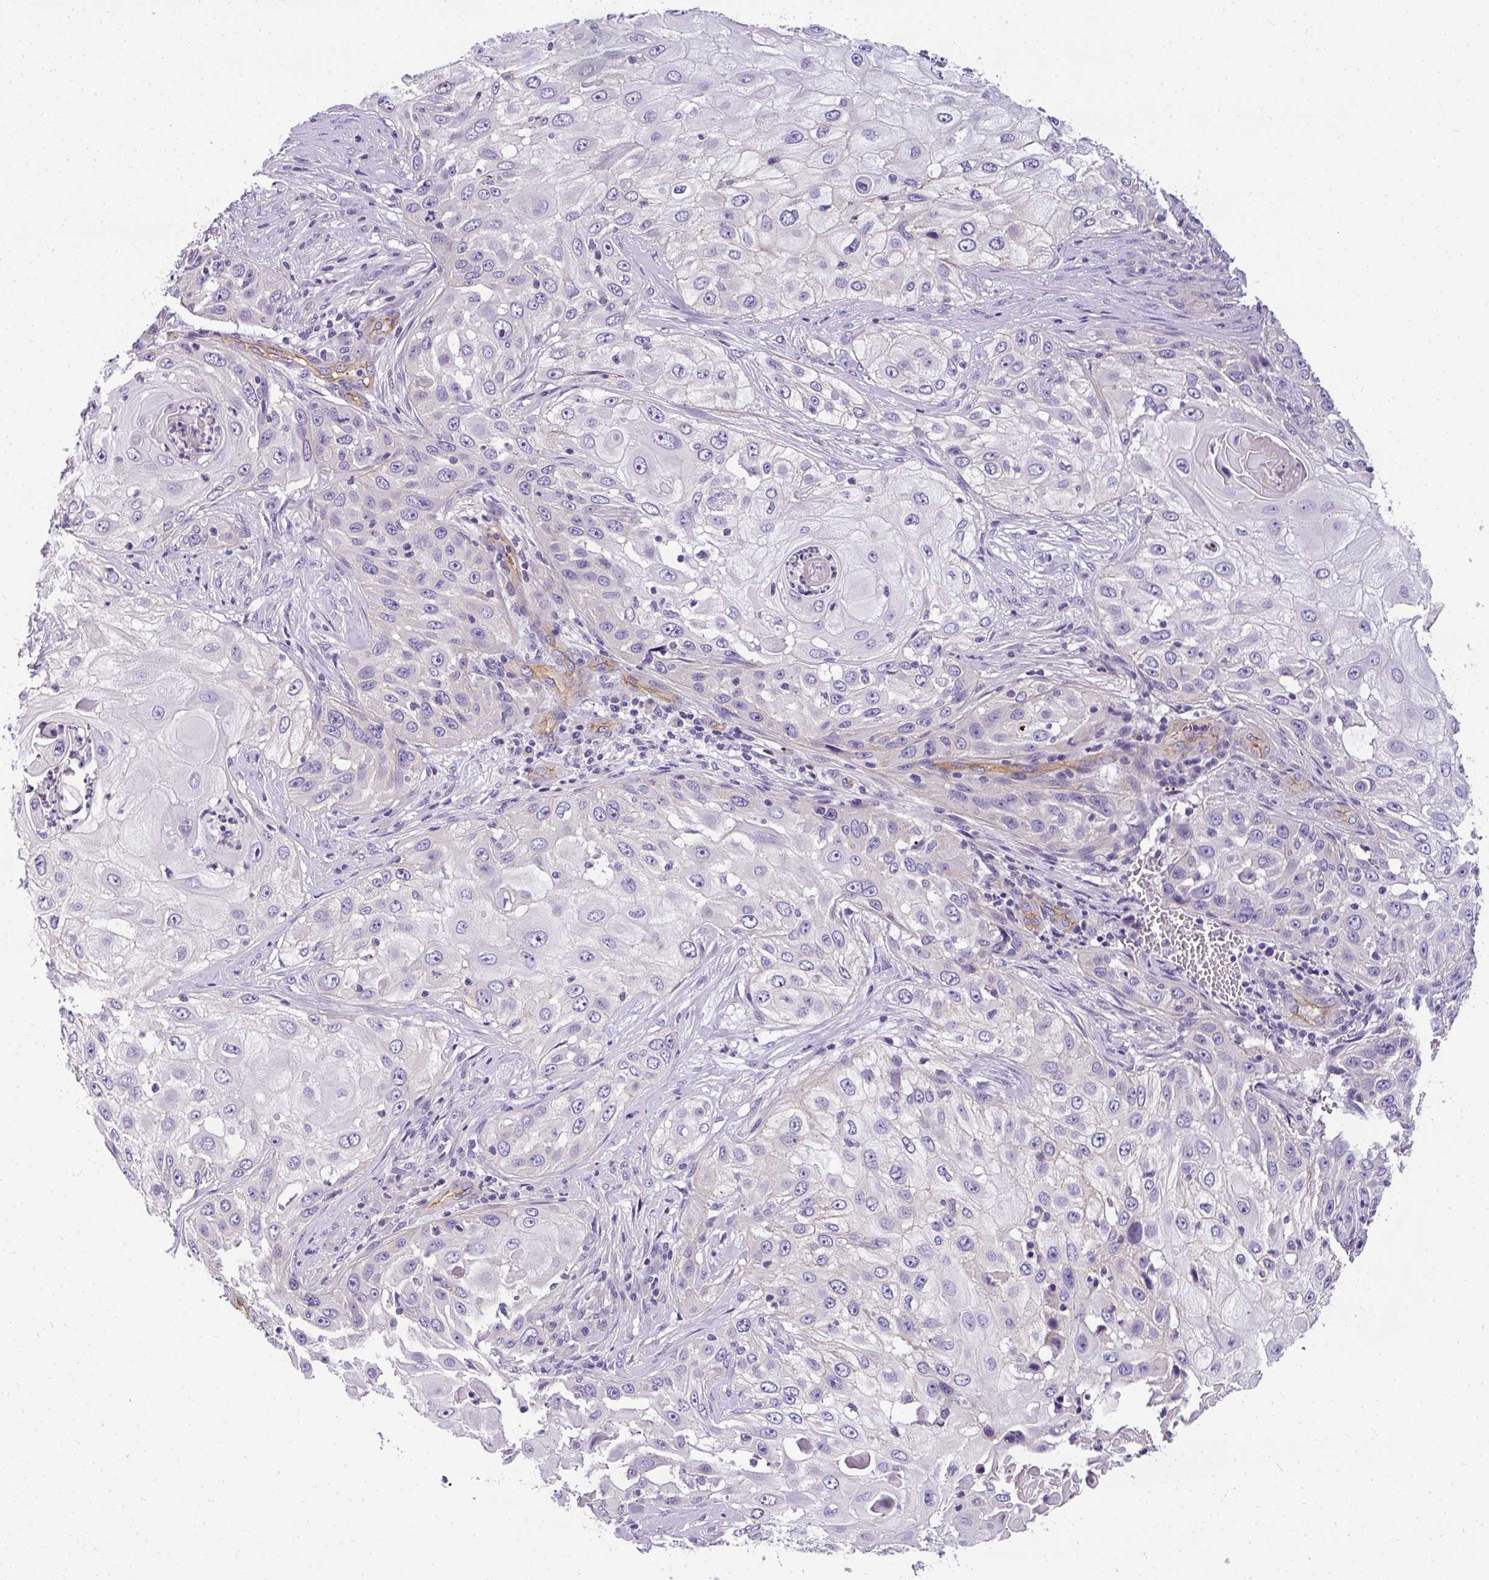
{"staining": {"intensity": "negative", "quantity": "none", "location": "none"}, "tissue": "skin cancer", "cell_type": "Tumor cells", "image_type": "cancer", "snomed": [{"axis": "morphology", "description": "Squamous cell carcinoma, NOS"}, {"axis": "topography", "description": "Skin"}], "caption": "The photomicrograph displays no significant staining in tumor cells of skin cancer (squamous cell carcinoma).", "gene": "OR11H4", "patient": {"sex": "female", "age": 44}}